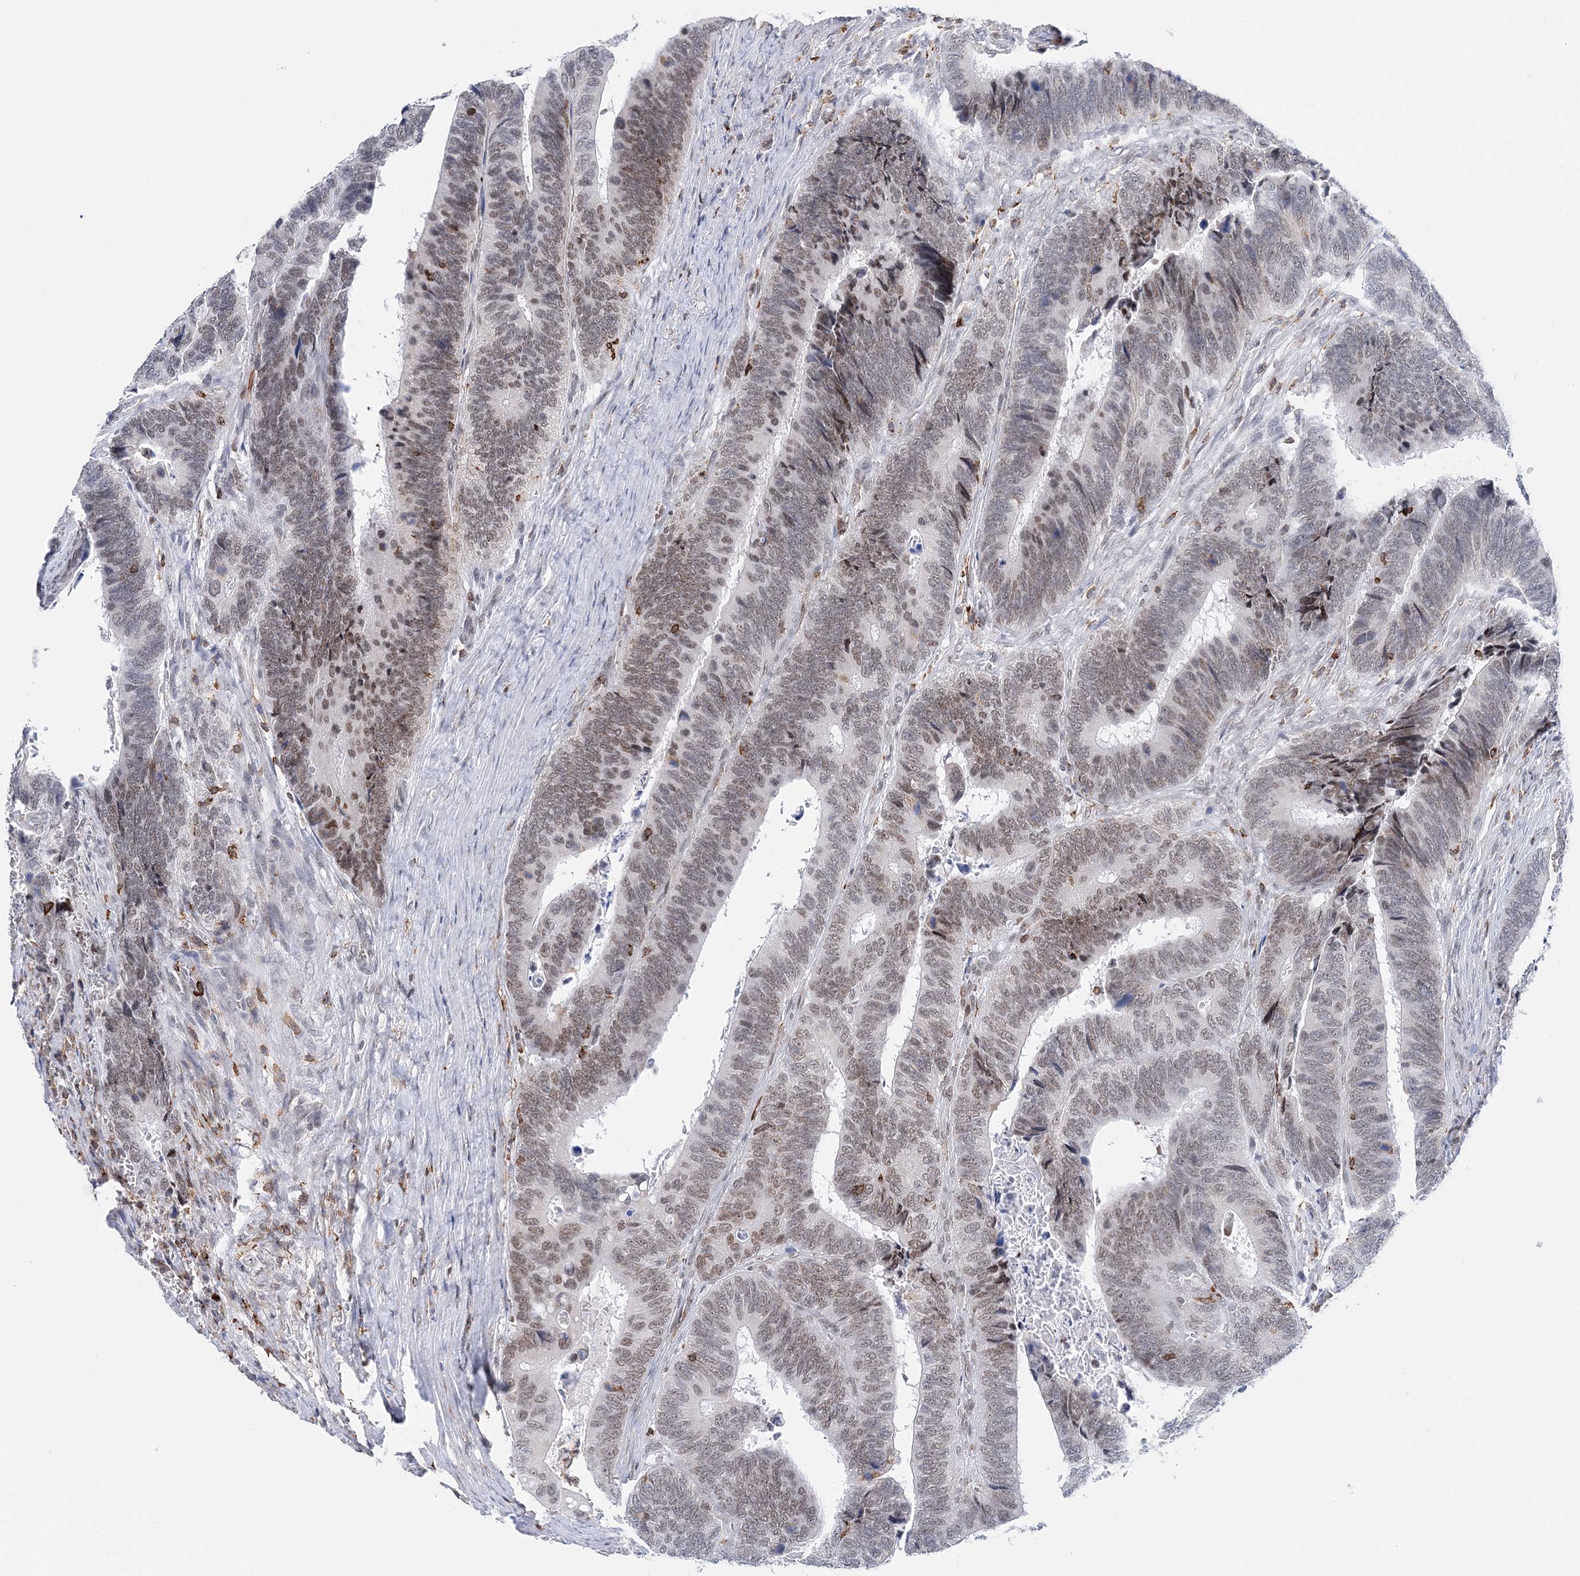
{"staining": {"intensity": "moderate", "quantity": "25%-75%", "location": "nuclear"}, "tissue": "colorectal cancer", "cell_type": "Tumor cells", "image_type": "cancer", "snomed": [{"axis": "morphology", "description": "Adenocarcinoma, NOS"}, {"axis": "topography", "description": "Colon"}], "caption": "Protein analysis of colorectal adenocarcinoma tissue shows moderate nuclear staining in about 25%-75% of tumor cells.", "gene": "PRMT9", "patient": {"sex": "male", "age": 72}}